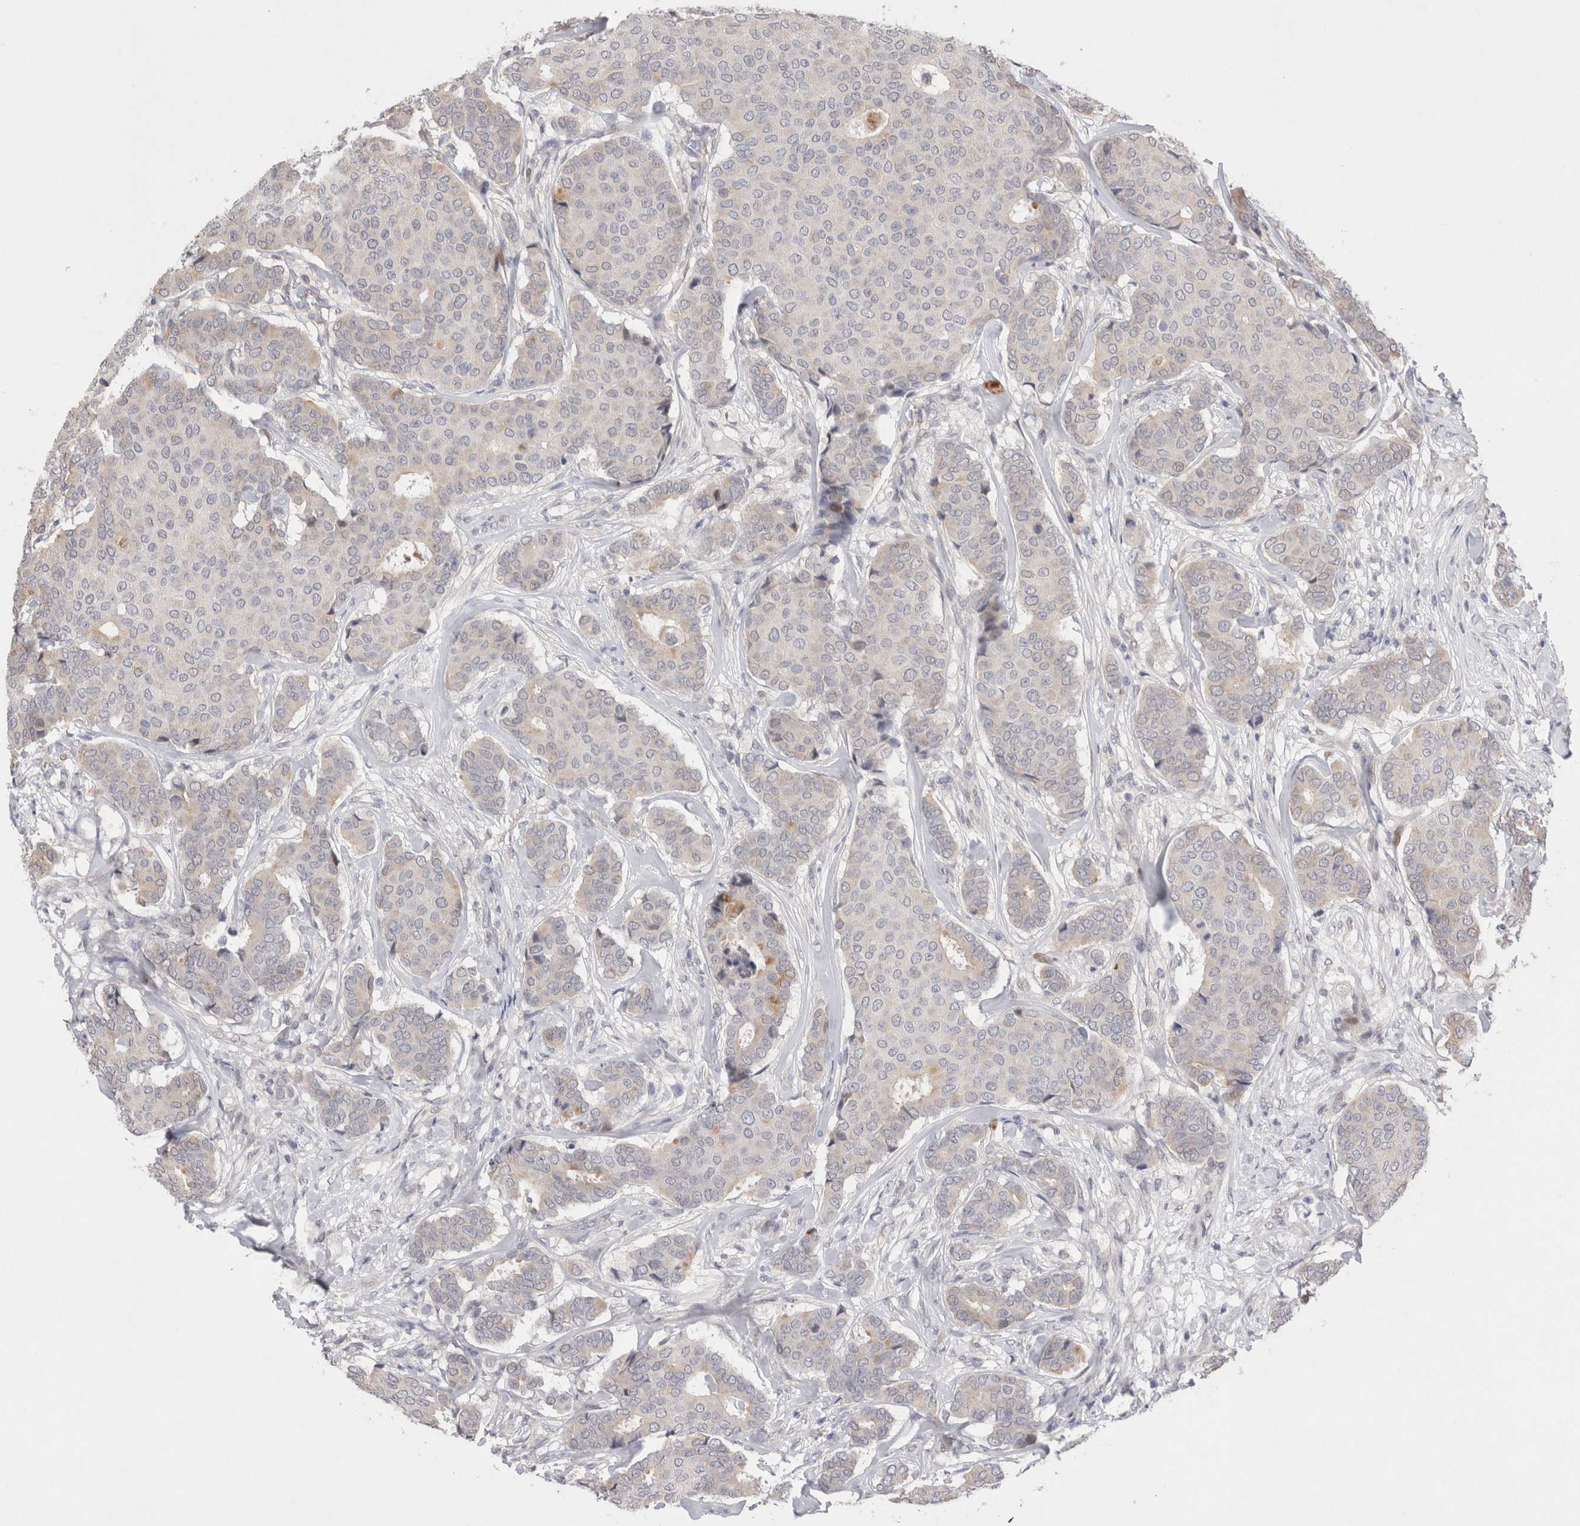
{"staining": {"intensity": "weak", "quantity": "<25%", "location": "cytoplasmic/membranous"}, "tissue": "breast cancer", "cell_type": "Tumor cells", "image_type": "cancer", "snomed": [{"axis": "morphology", "description": "Duct carcinoma"}, {"axis": "topography", "description": "Breast"}], "caption": "Immunohistochemistry micrograph of neoplastic tissue: human breast cancer (intraductal carcinoma) stained with DAB reveals no significant protein expression in tumor cells.", "gene": "GIMAP6", "patient": {"sex": "female", "age": 75}}